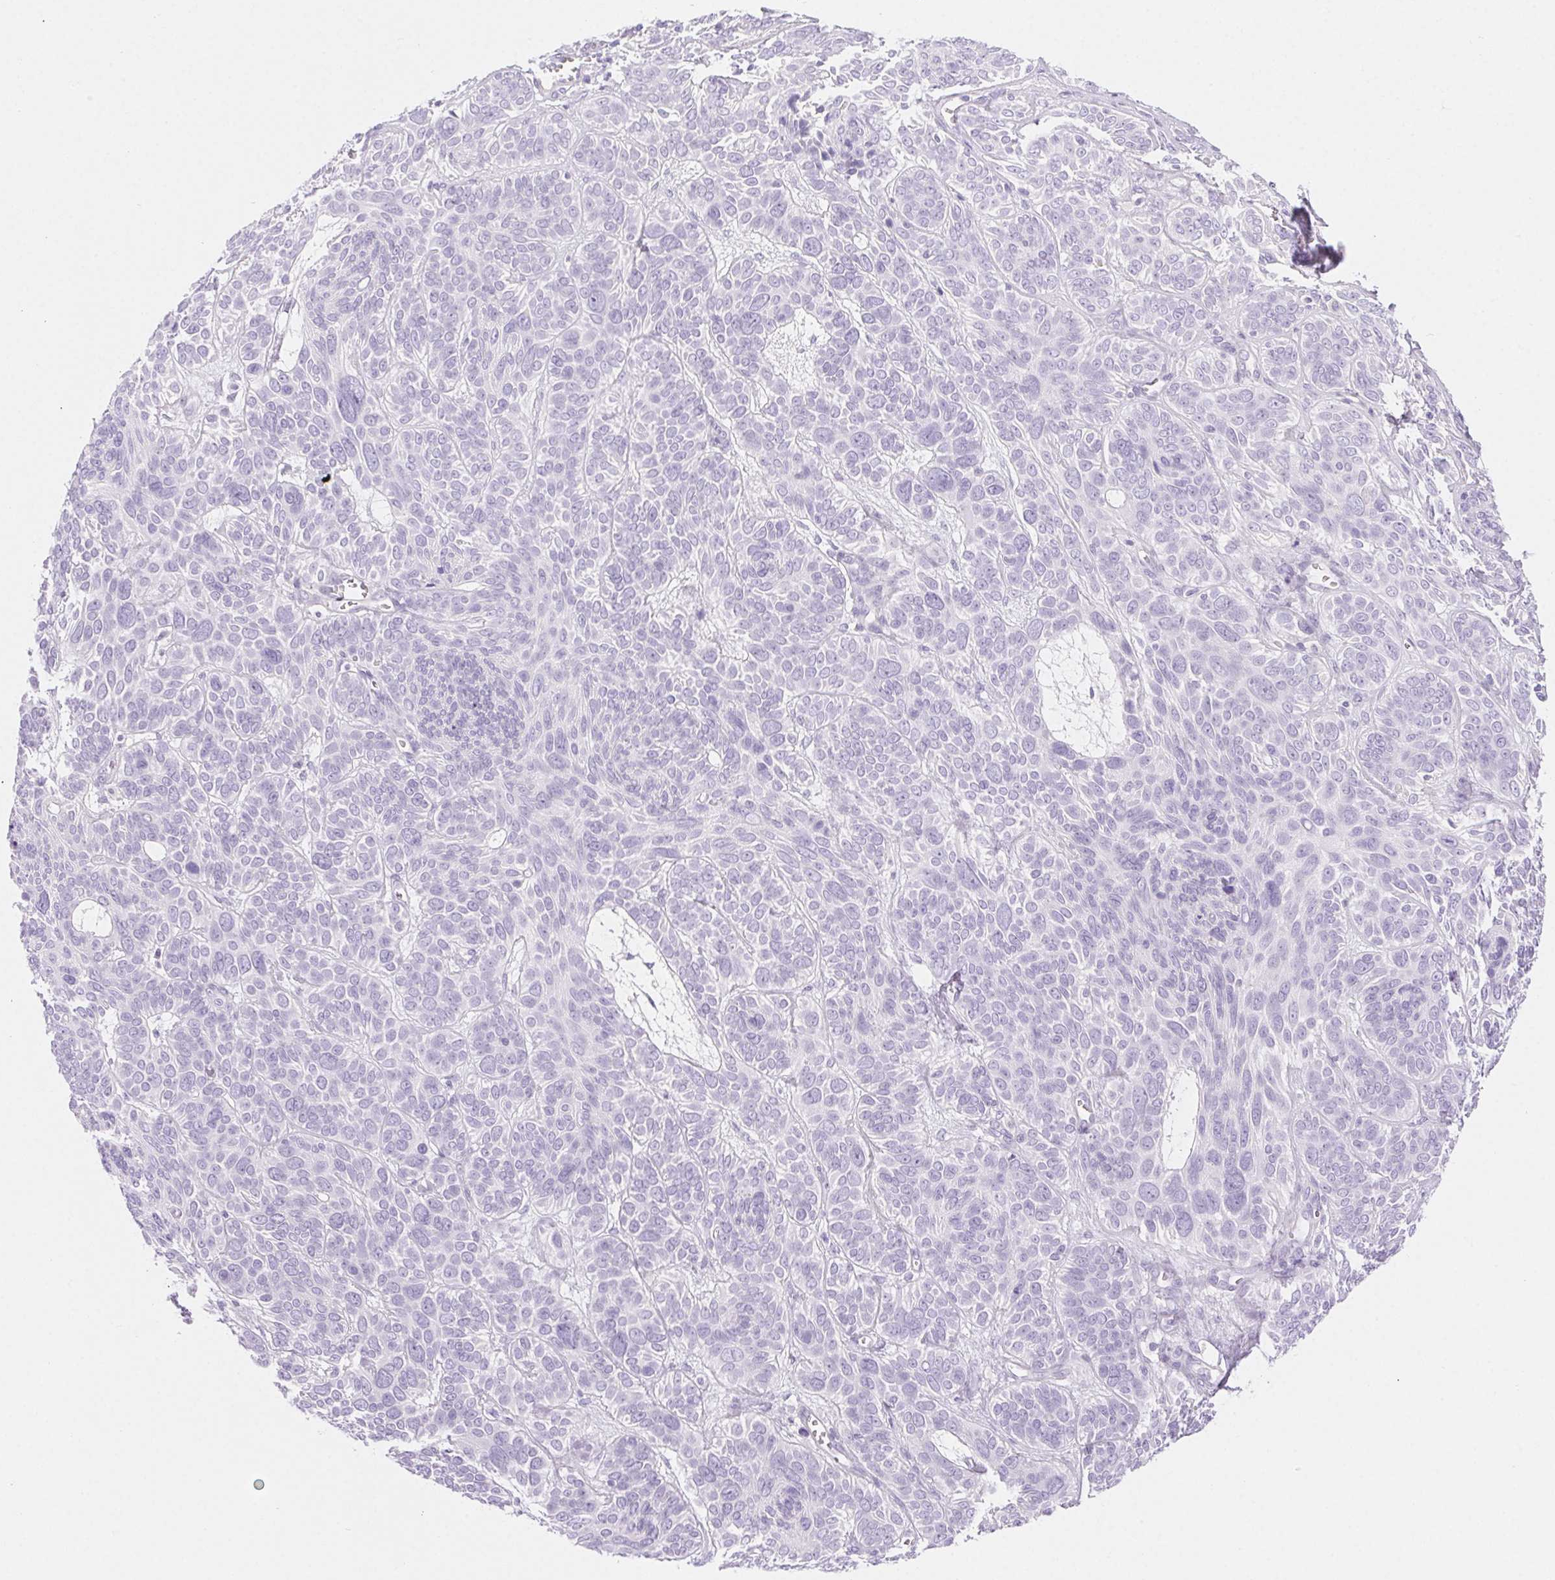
{"staining": {"intensity": "negative", "quantity": "none", "location": "none"}, "tissue": "skin cancer", "cell_type": "Tumor cells", "image_type": "cancer", "snomed": [{"axis": "morphology", "description": "Basal cell carcinoma"}, {"axis": "topography", "description": "Skin"}, {"axis": "topography", "description": "Skin of face"}], "caption": "Protein analysis of skin cancer (basal cell carcinoma) displays no significant positivity in tumor cells.", "gene": "CLDN16", "patient": {"sex": "male", "age": 73}}